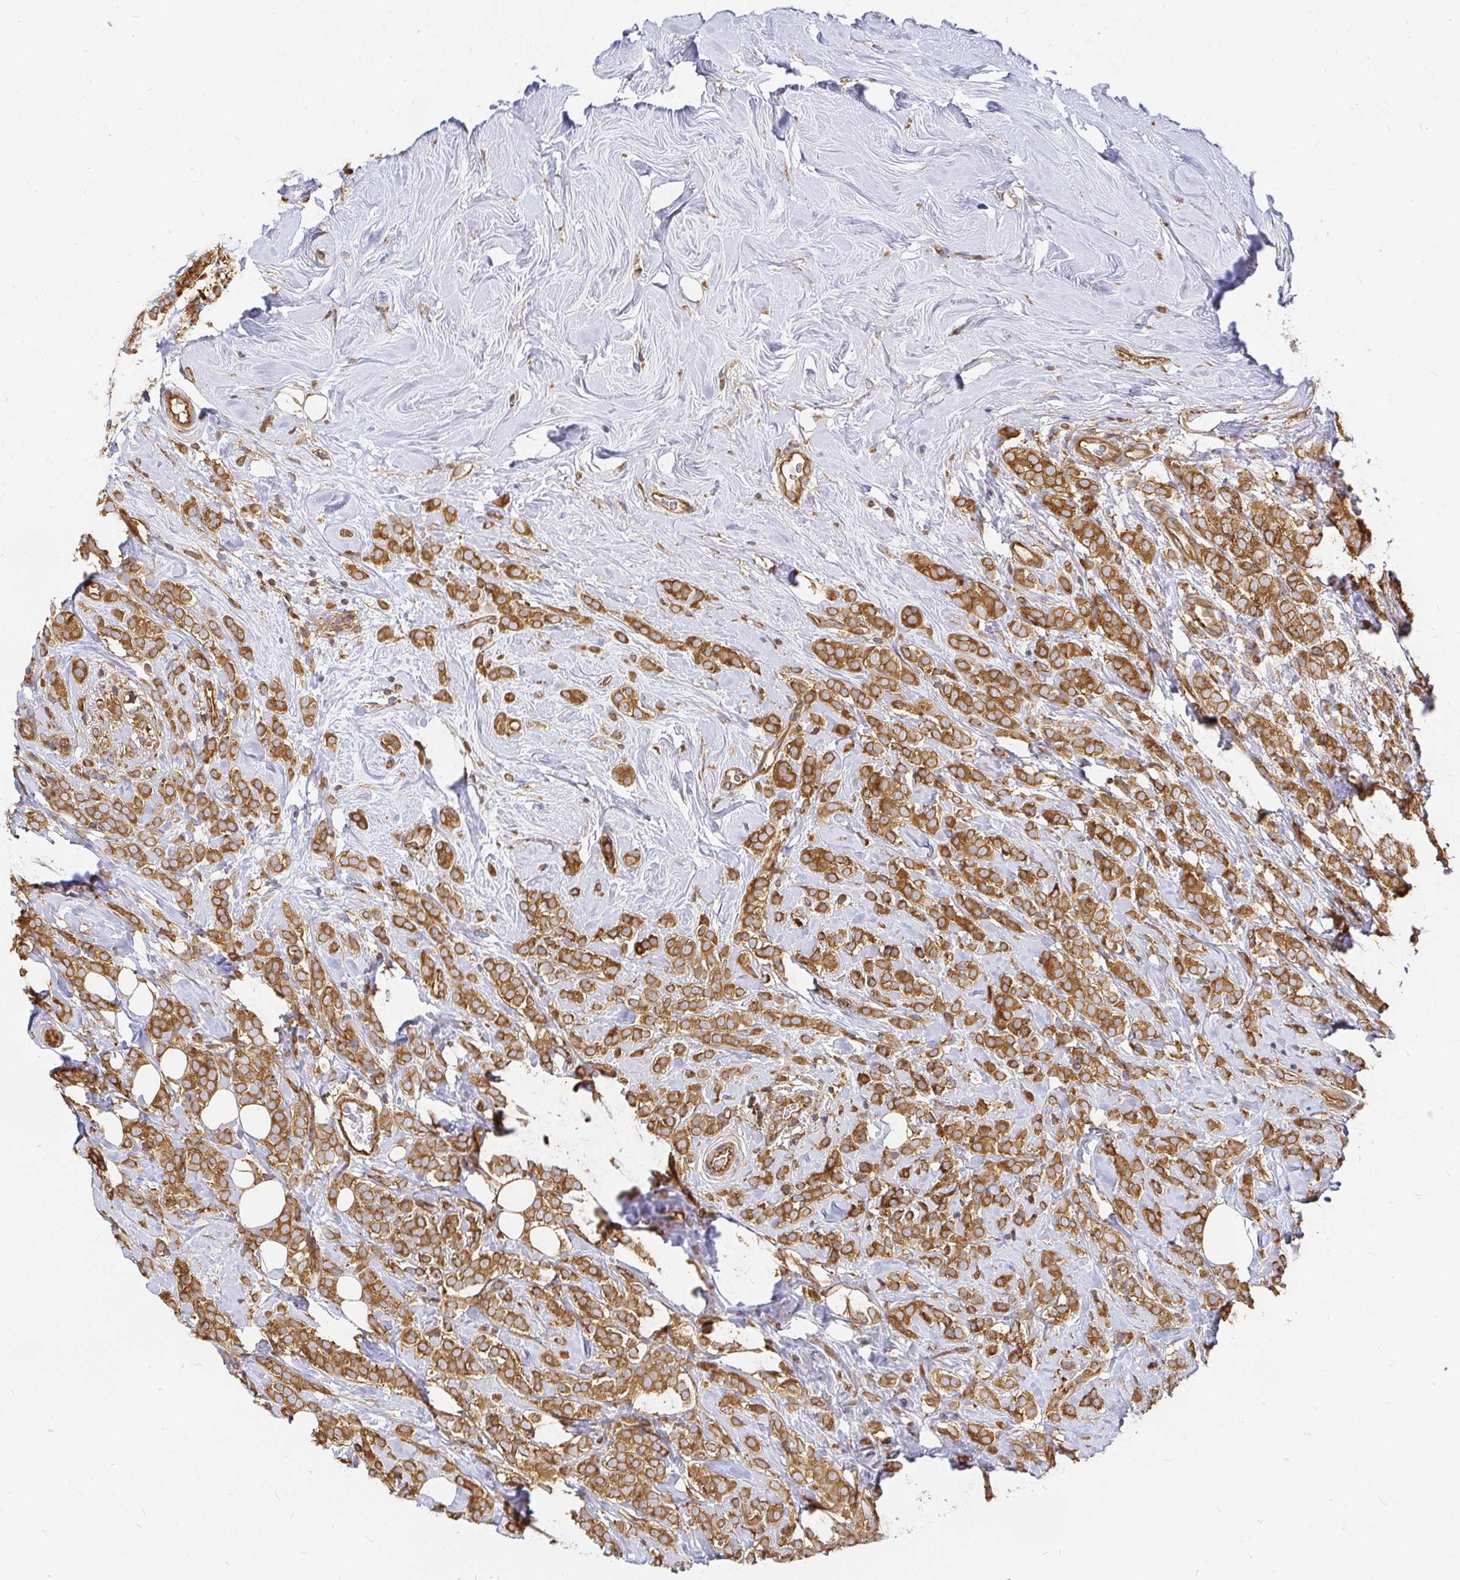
{"staining": {"intensity": "strong", "quantity": ">75%", "location": "cytoplasmic/membranous"}, "tissue": "breast cancer", "cell_type": "Tumor cells", "image_type": "cancer", "snomed": [{"axis": "morphology", "description": "Lobular carcinoma"}, {"axis": "topography", "description": "Breast"}], "caption": "Protein analysis of breast cancer tissue shows strong cytoplasmic/membranous positivity in approximately >75% of tumor cells. (Stains: DAB (3,3'-diaminobenzidine) in brown, nuclei in blue, Microscopy: brightfield microscopy at high magnification).", "gene": "KIF5B", "patient": {"sex": "female", "age": 49}}